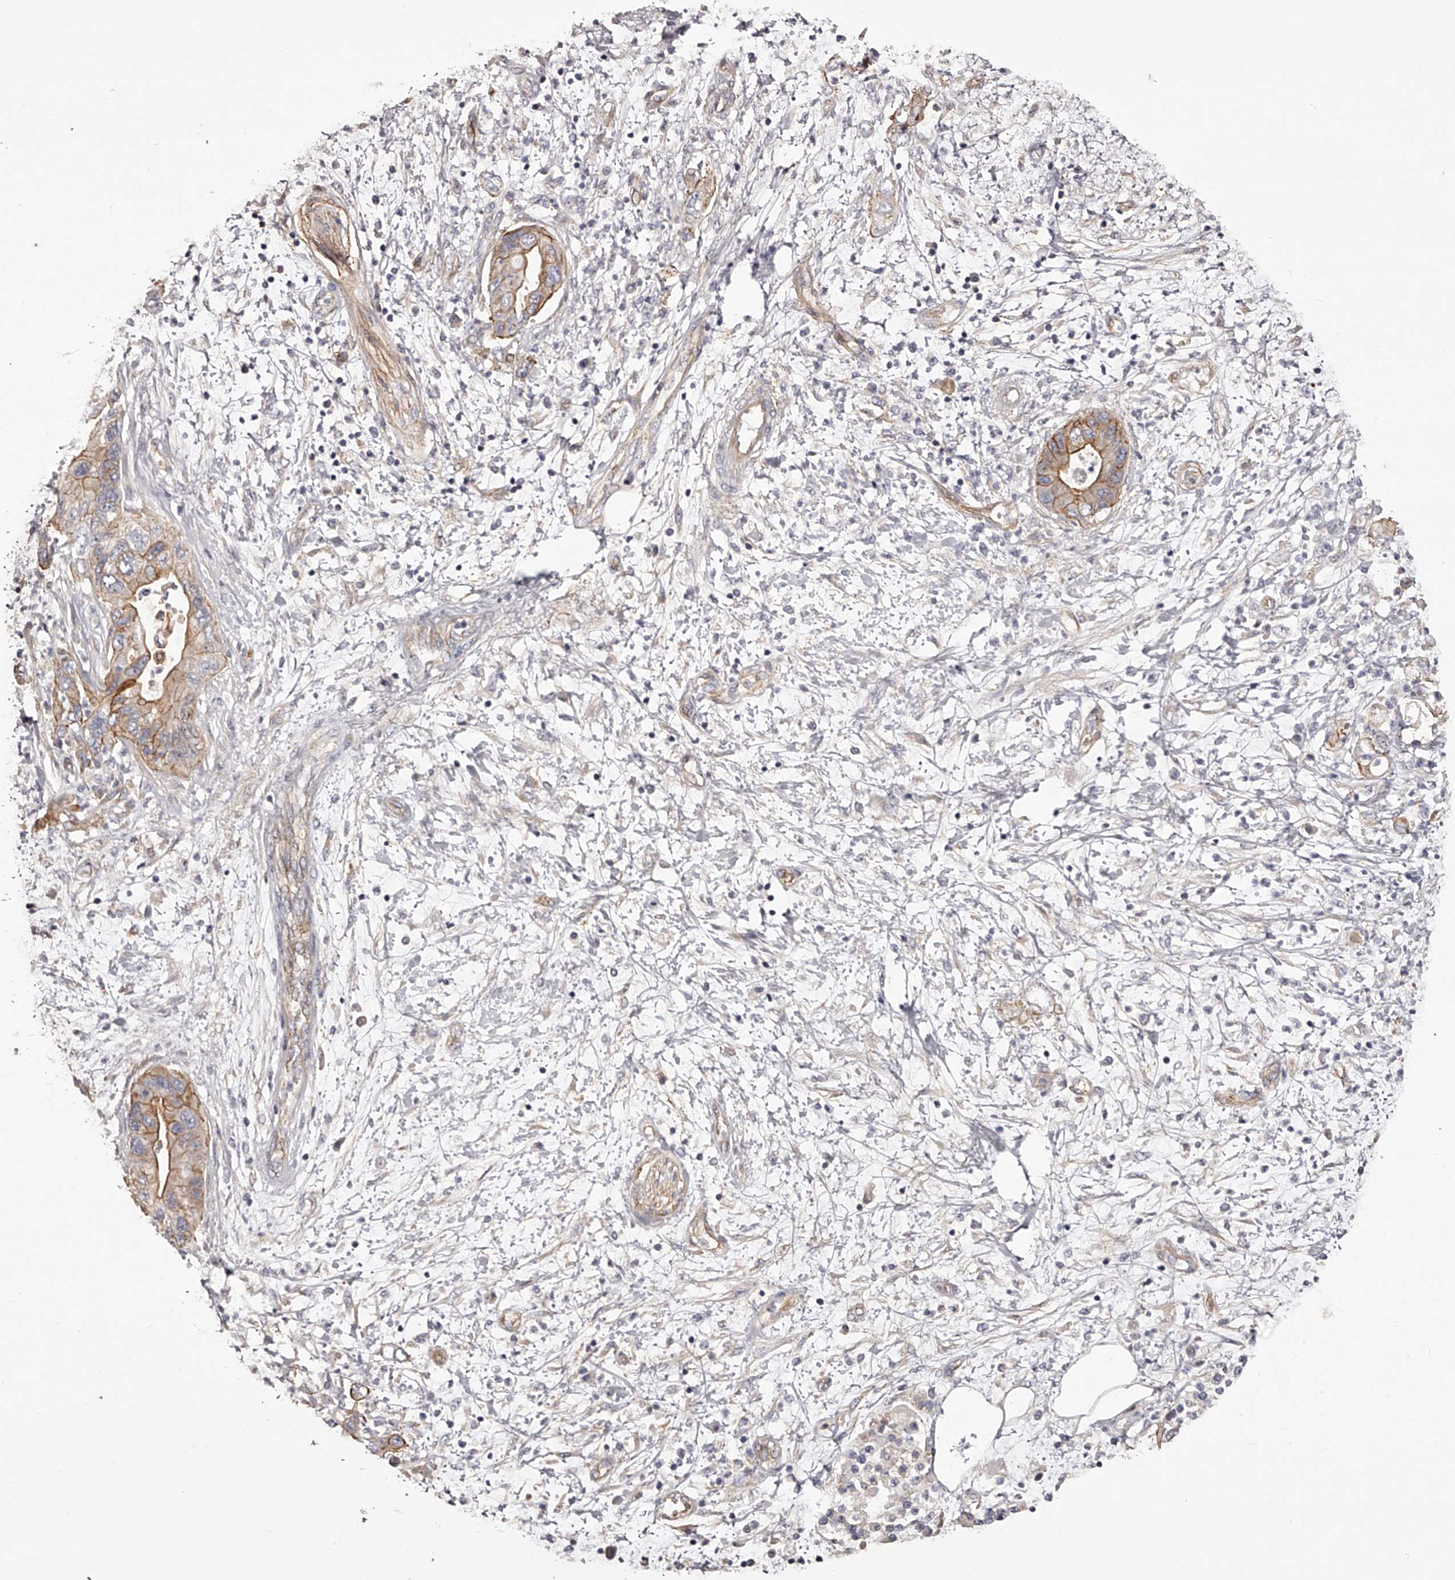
{"staining": {"intensity": "moderate", "quantity": ">75%", "location": "cytoplasmic/membranous"}, "tissue": "pancreatic cancer", "cell_type": "Tumor cells", "image_type": "cancer", "snomed": [{"axis": "morphology", "description": "Adenocarcinoma, NOS"}, {"axis": "topography", "description": "Pancreas"}], "caption": "Immunohistochemistry (DAB) staining of pancreatic cancer (adenocarcinoma) shows moderate cytoplasmic/membranous protein expression in about >75% of tumor cells. (DAB IHC with brightfield microscopy, high magnification).", "gene": "LTV1", "patient": {"sex": "female", "age": 73}}